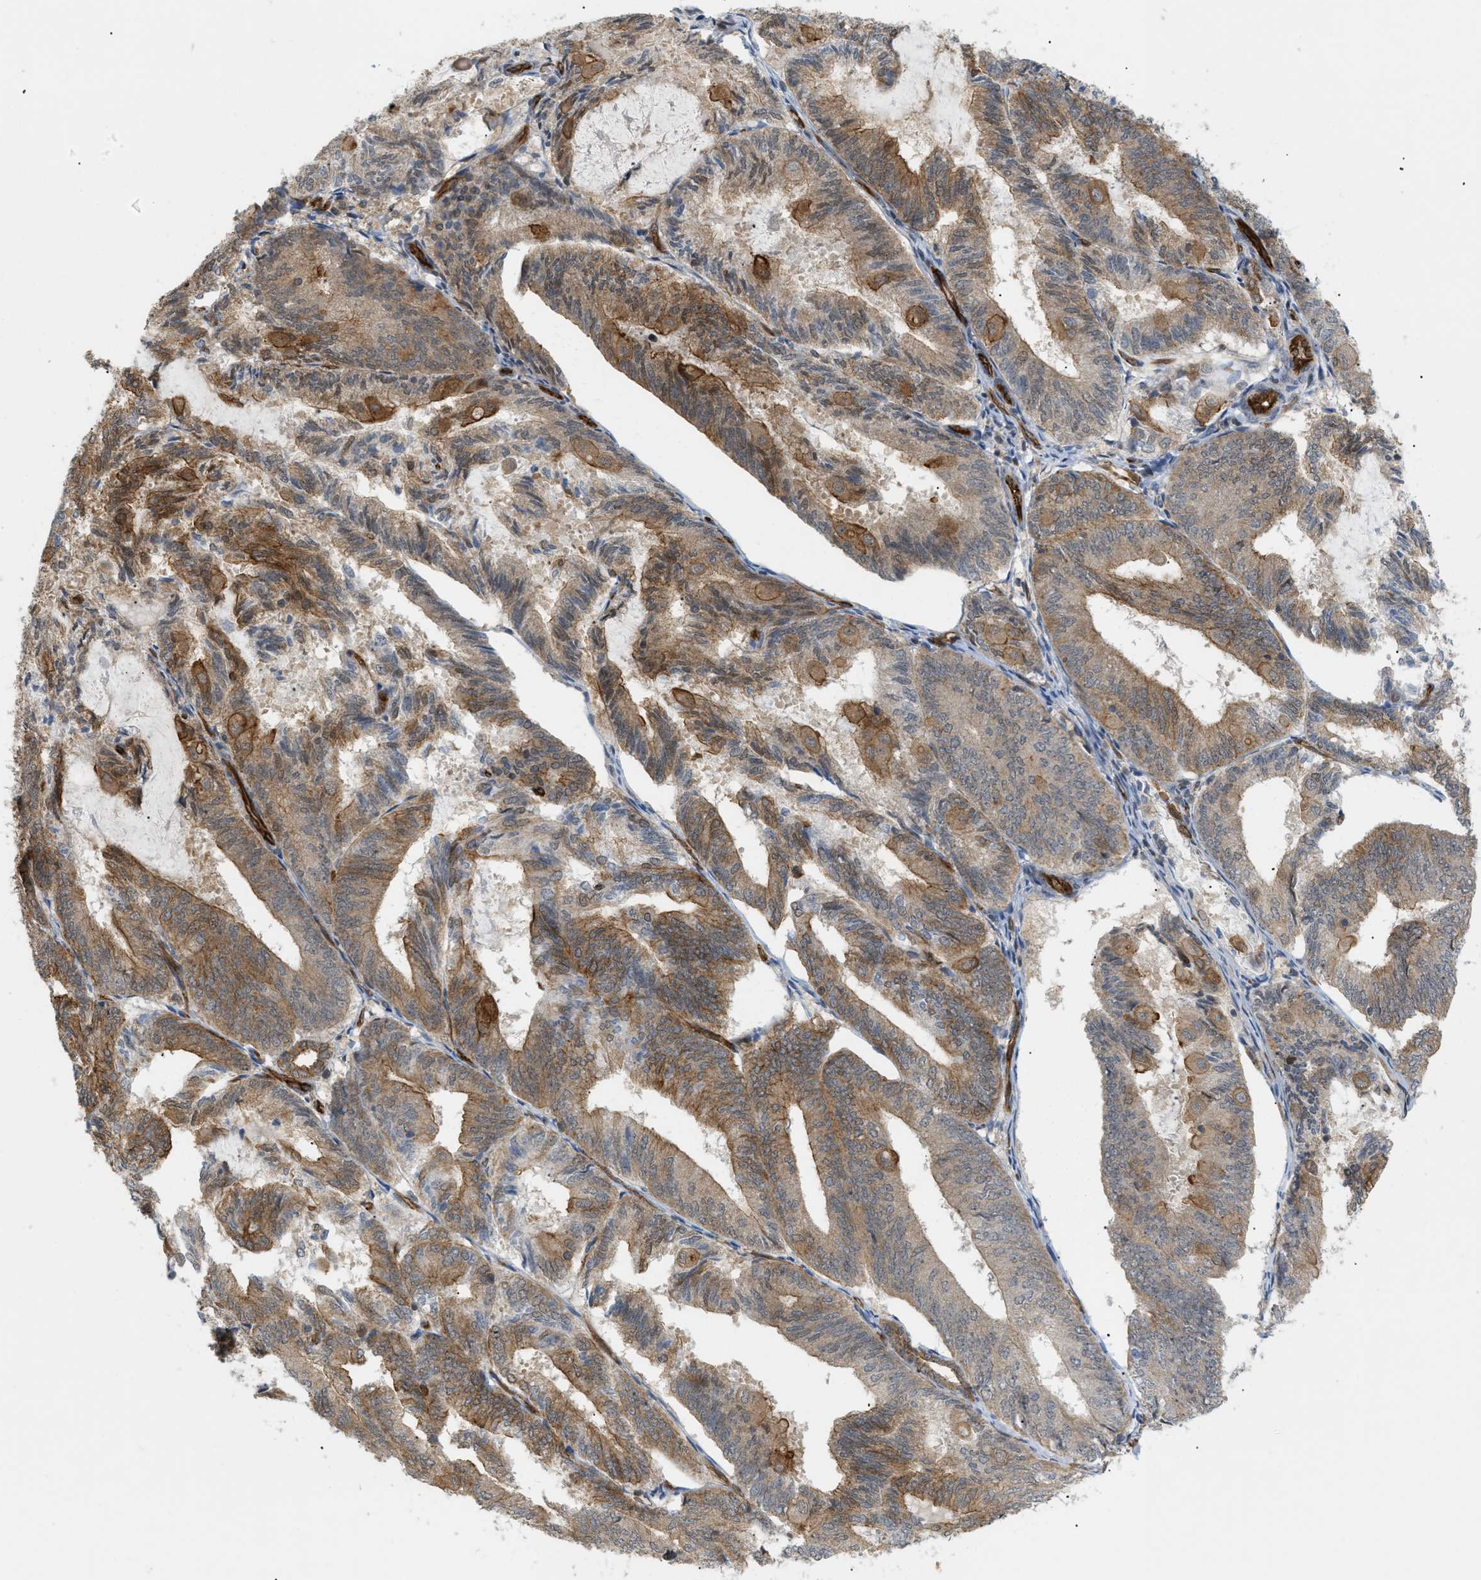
{"staining": {"intensity": "moderate", "quantity": ">75%", "location": "cytoplasmic/membranous"}, "tissue": "endometrial cancer", "cell_type": "Tumor cells", "image_type": "cancer", "snomed": [{"axis": "morphology", "description": "Adenocarcinoma, NOS"}, {"axis": "topography", "description": "Endometrium"}], "caption": "This image exhibits IHC staining of human endometrial adenocarcinoma, with medium moderate cytoplasmic/membranous staining in approximately >75% of tumor cells.", "gene": "PALMD", "patient": {"sex": "female", "age": 81}}